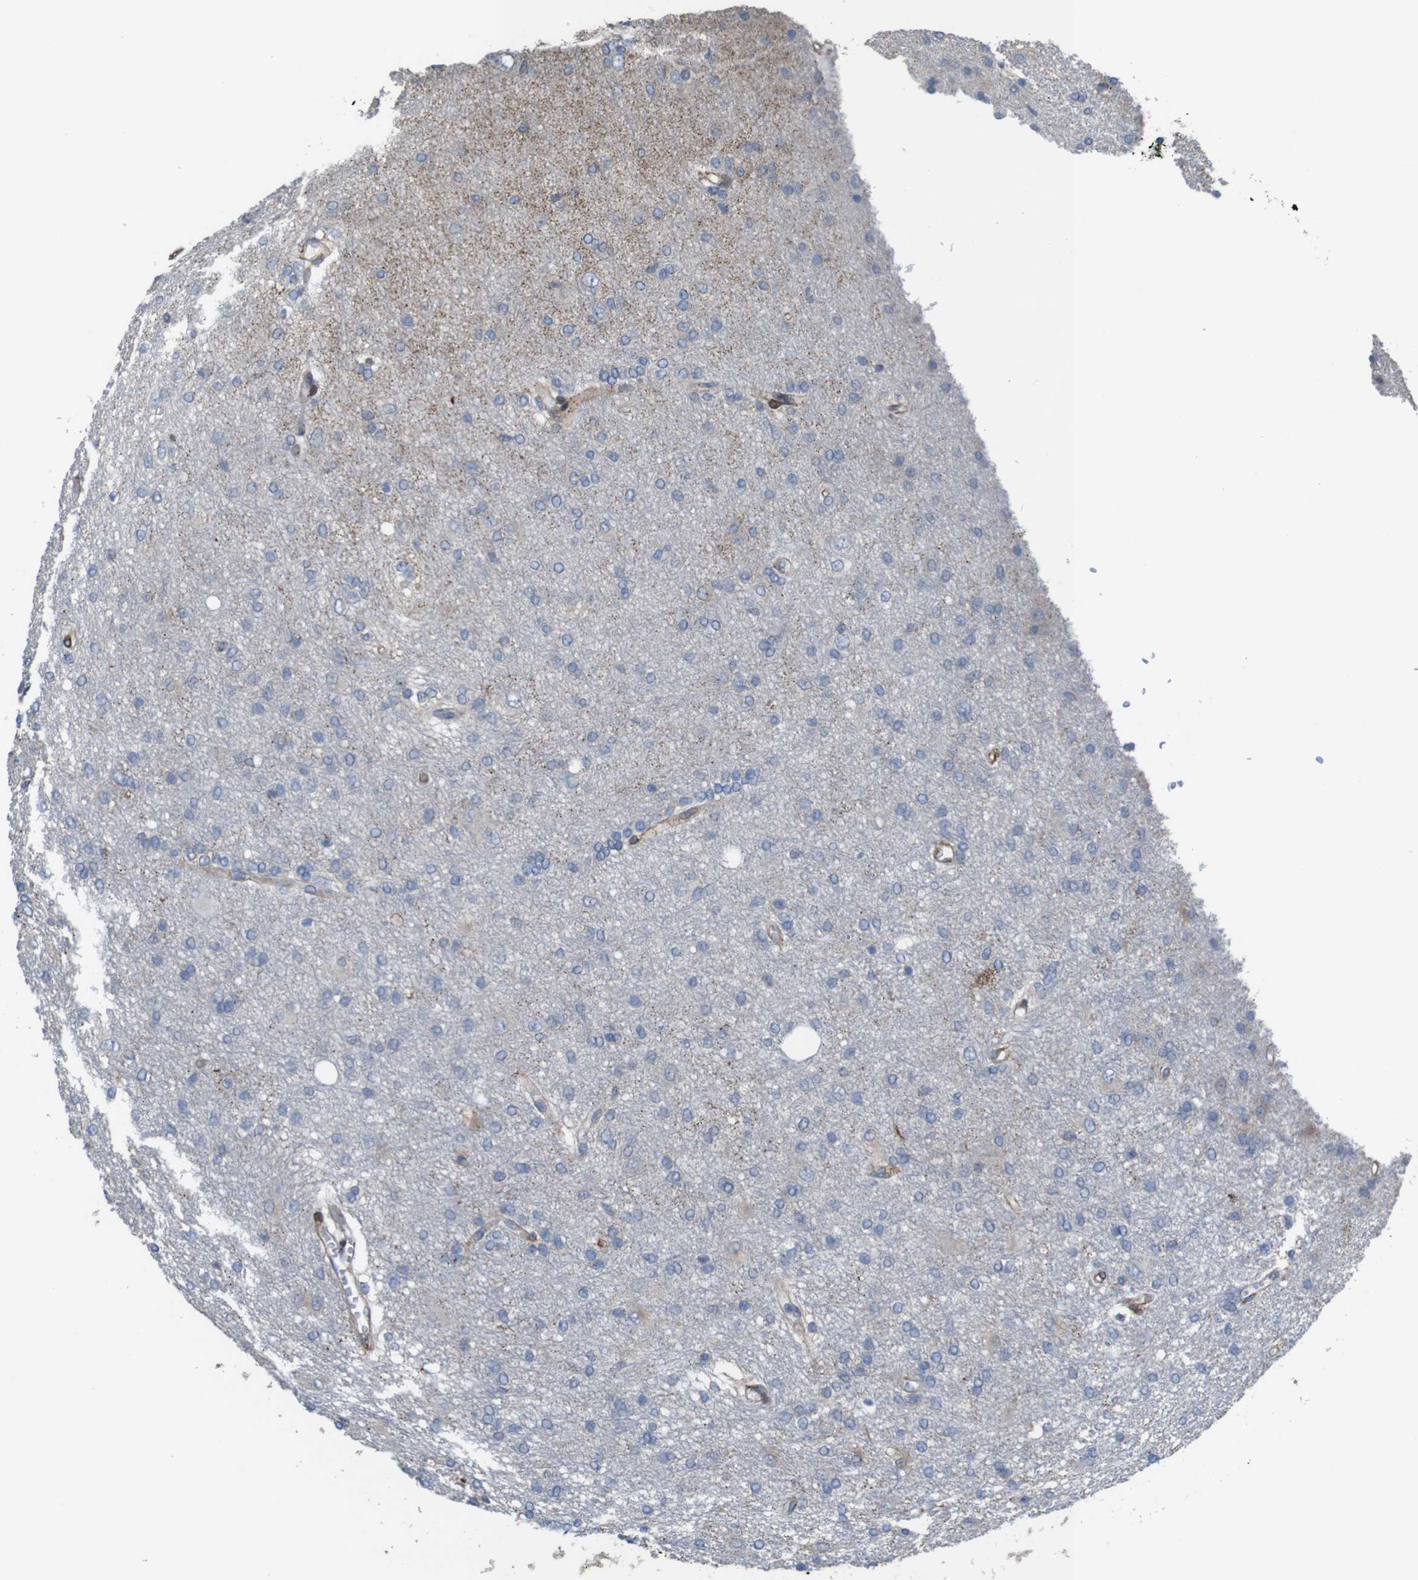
{"staining": {"intensity": "negative", "quantity": "none", "location": "none"}, "tissue": "glioma", "cell_type": "Tumor cells", "image_type": "cancer", "snomed": [{"axis": "morphology", "description": "Glioma, malignant, High grade"}, {"axis": "topography", "description": "Brain"}], "caption": "Human glioma stained for a protein using immunohistochemistry (IHC) shows no staining in tumor cells.", "gene": "PCOLCE2", "patient": {"sex": "female", "age": 59}}